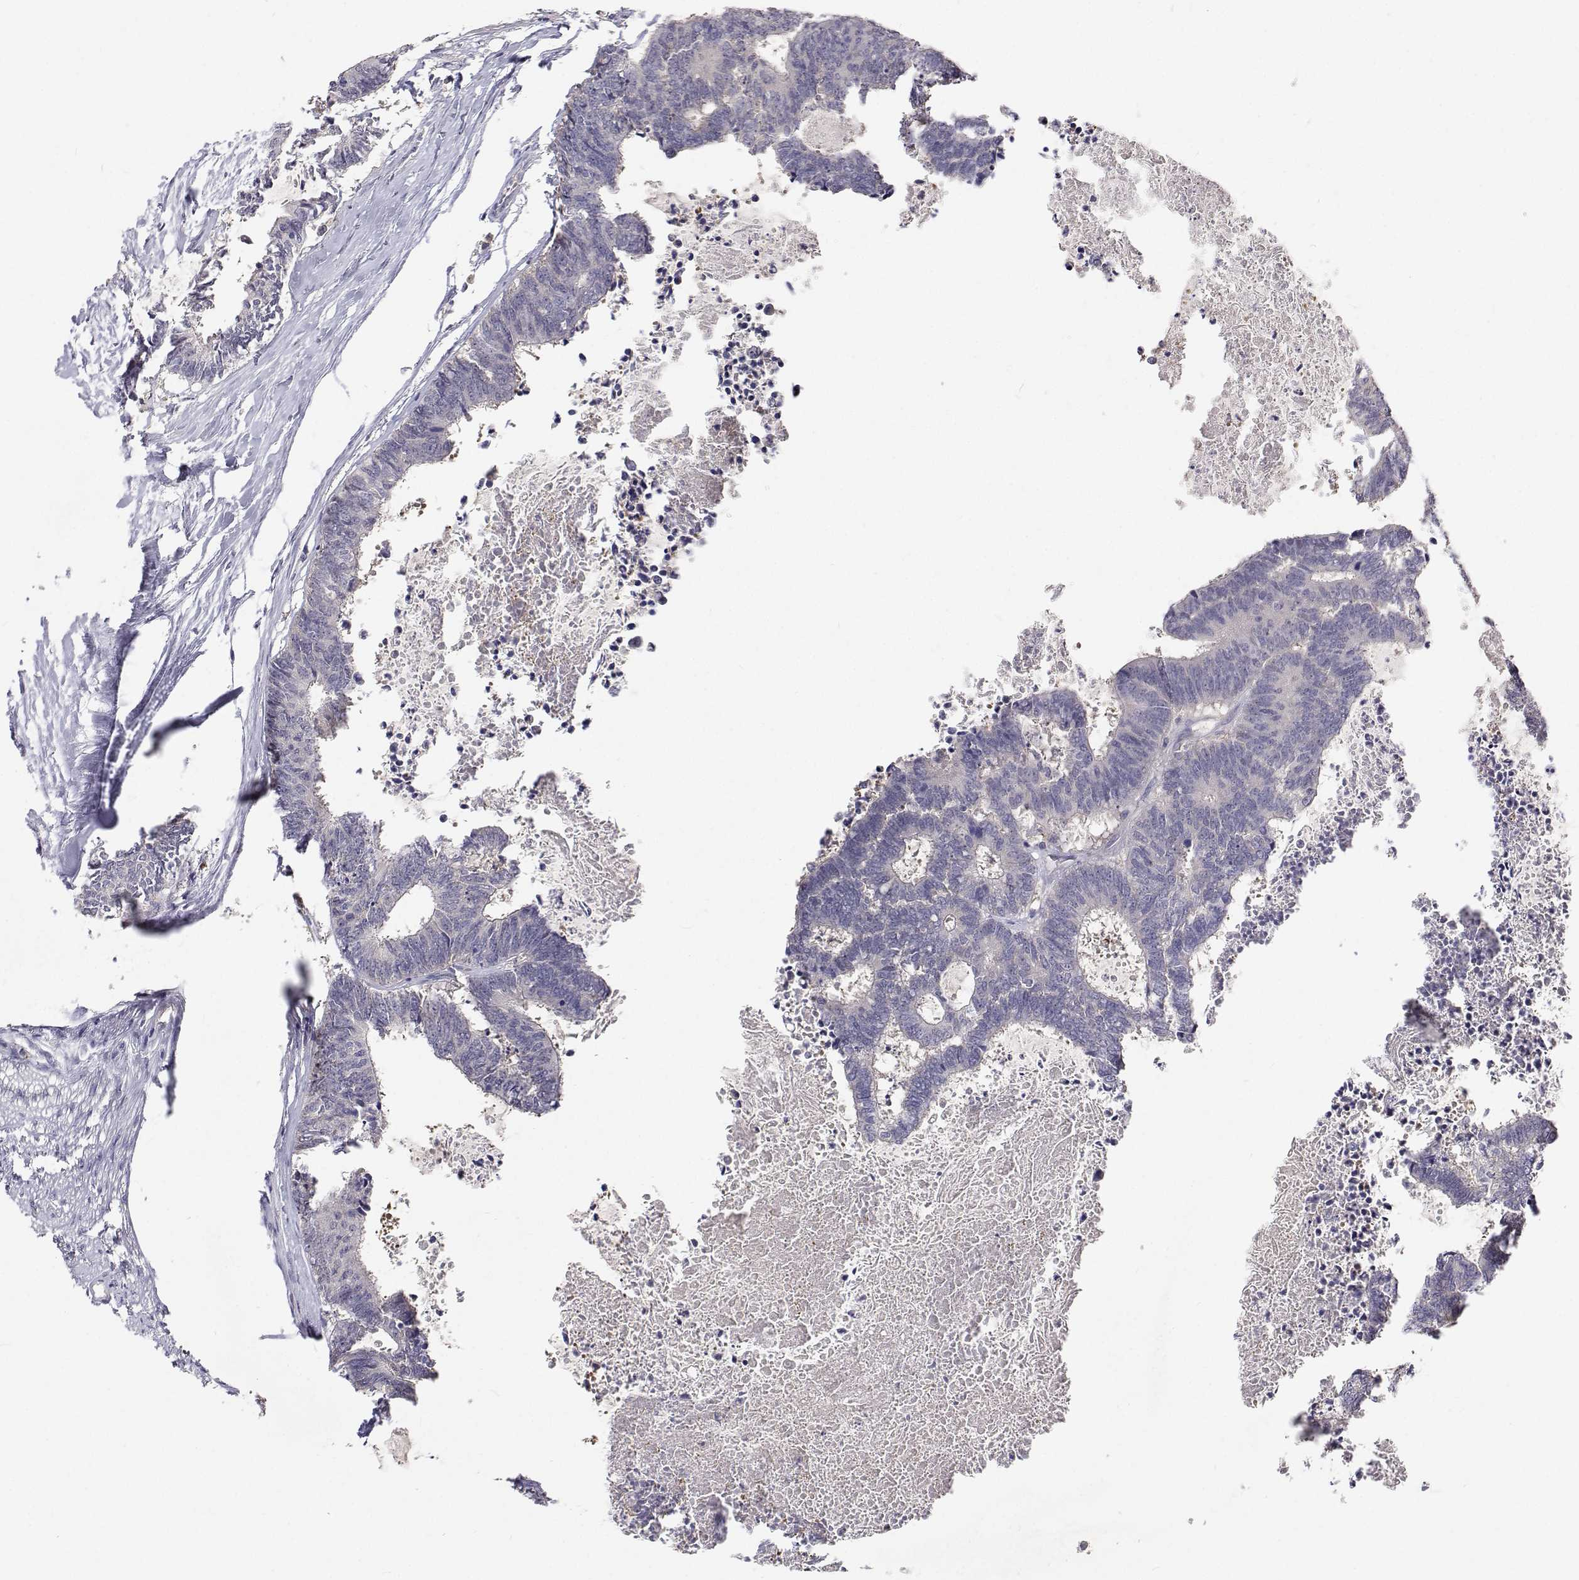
{"staining": {"intensity": "negative", "quantity": "none", "location": "none"}, "tissue": "colorectal cancer", "cell_type": "Tumor cells", "image_type": "cancer", "snomed": [{"axis": "morphology", "description": "Adenocarcinoma, NOS"}, {"axis": "topography", "description": "Colon"}, {"axis": "topography", "description": "Rectum"}], "caption": "Immunohistochemistry (IHC) of human colorectal cancer demonstrates no expression in tumor cells.", "gene": "MYPN", "patient": {"sex": "male", "age": 57}}